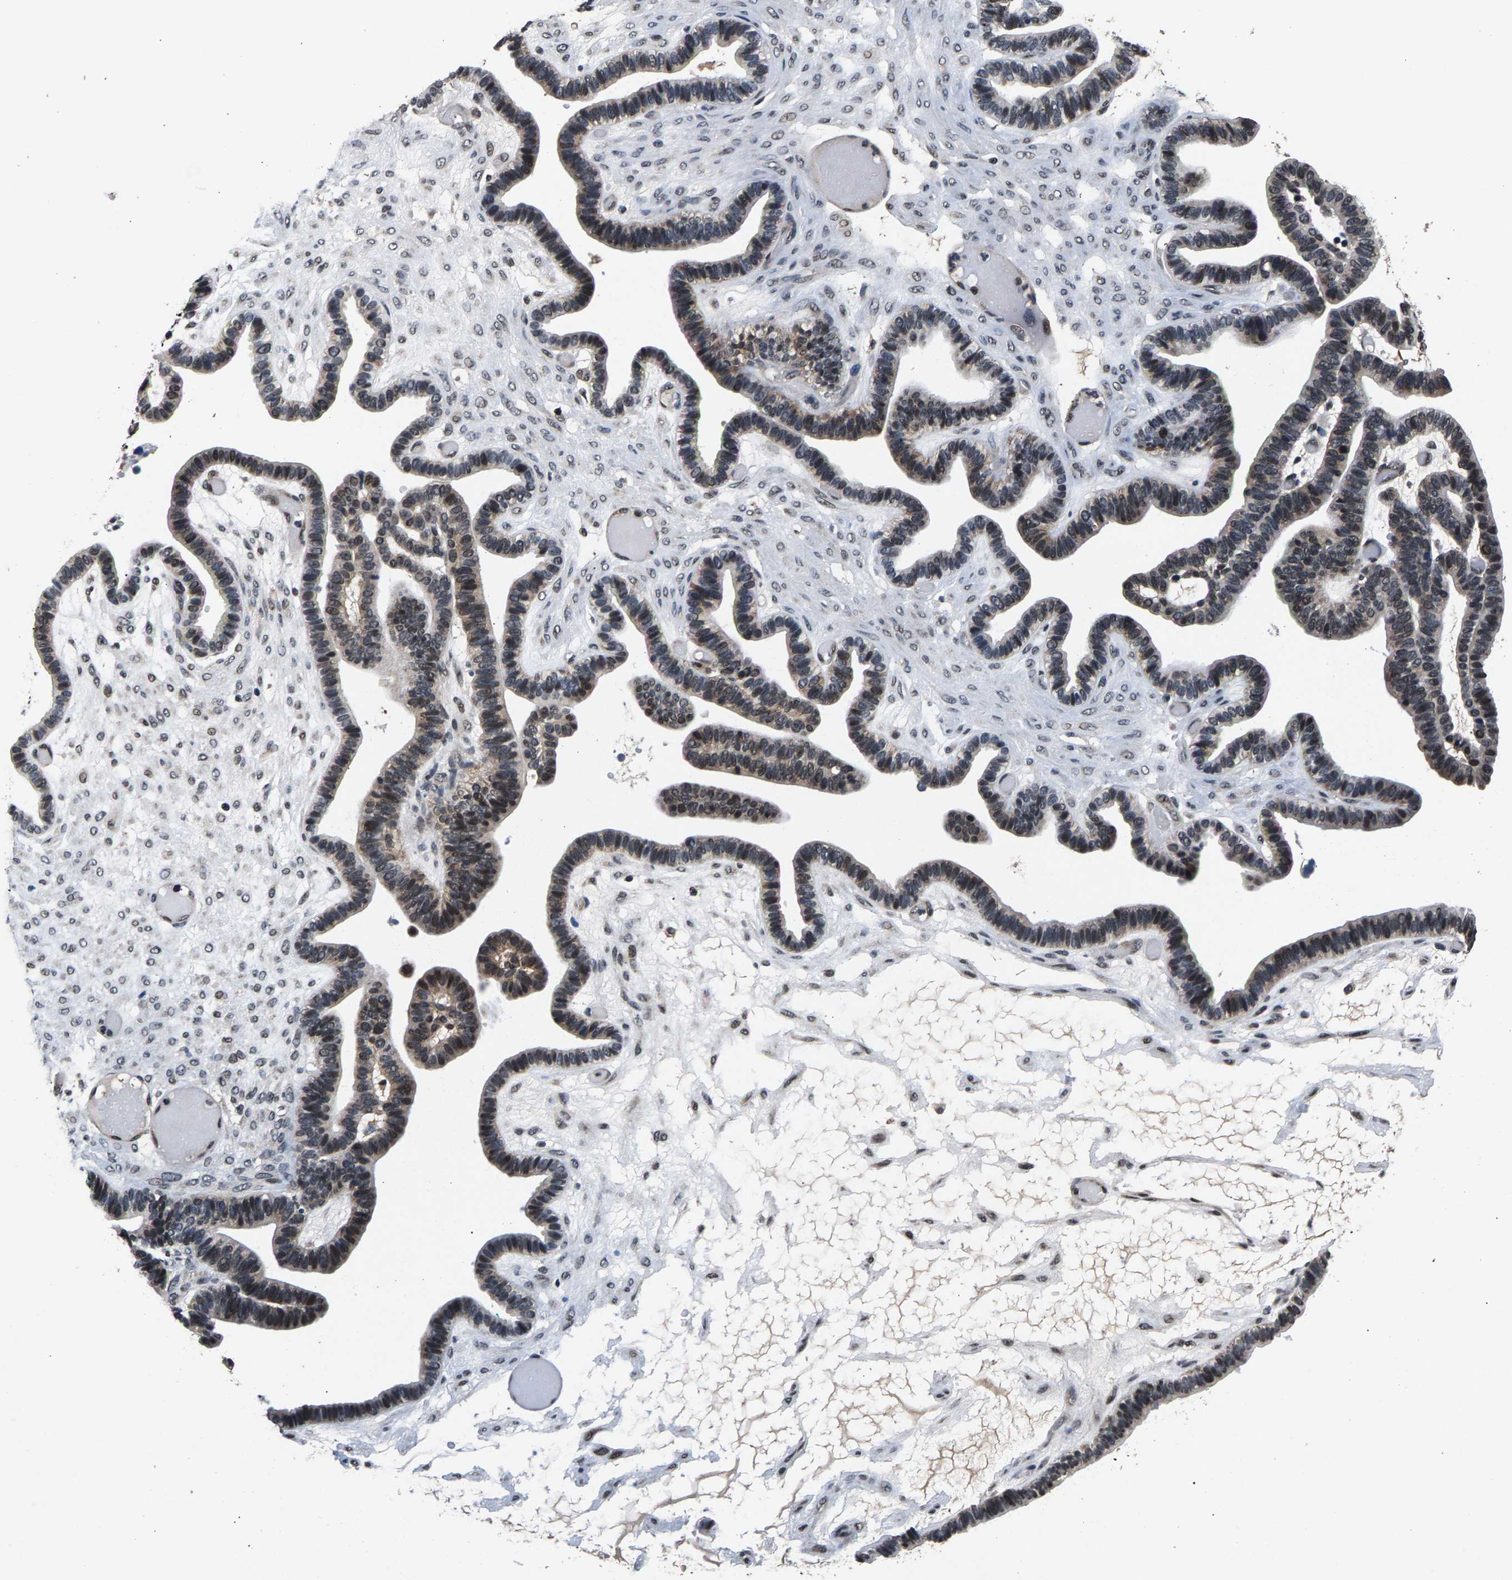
{"staining": {"intensity": "moderate", "quantity": ">75%", "location": "nuclear"}, "tissue": "ovarian cancer", "cell_type": "Tumor cells", "image_type": "cancer", "snomed": [{"axis": "morphology", "description": "Cystadenocarcinoma, serous, NOS"}, {"axis": "topography", "description": "Ovary"}], "caption": "IHC staining of serous cystadenocarcinoma (ovarian), which demonstrates medium levels of moderate nuclear positivity in approximately >75% of tumor cells indicating moderate nuclear protein expression. The staining was performed using DAB (brown) for protein detection and nuclei were counterstained in hematoxylin (blue).", "gene": "RBM33", "patient": {"sex": "female", "age": 56}}